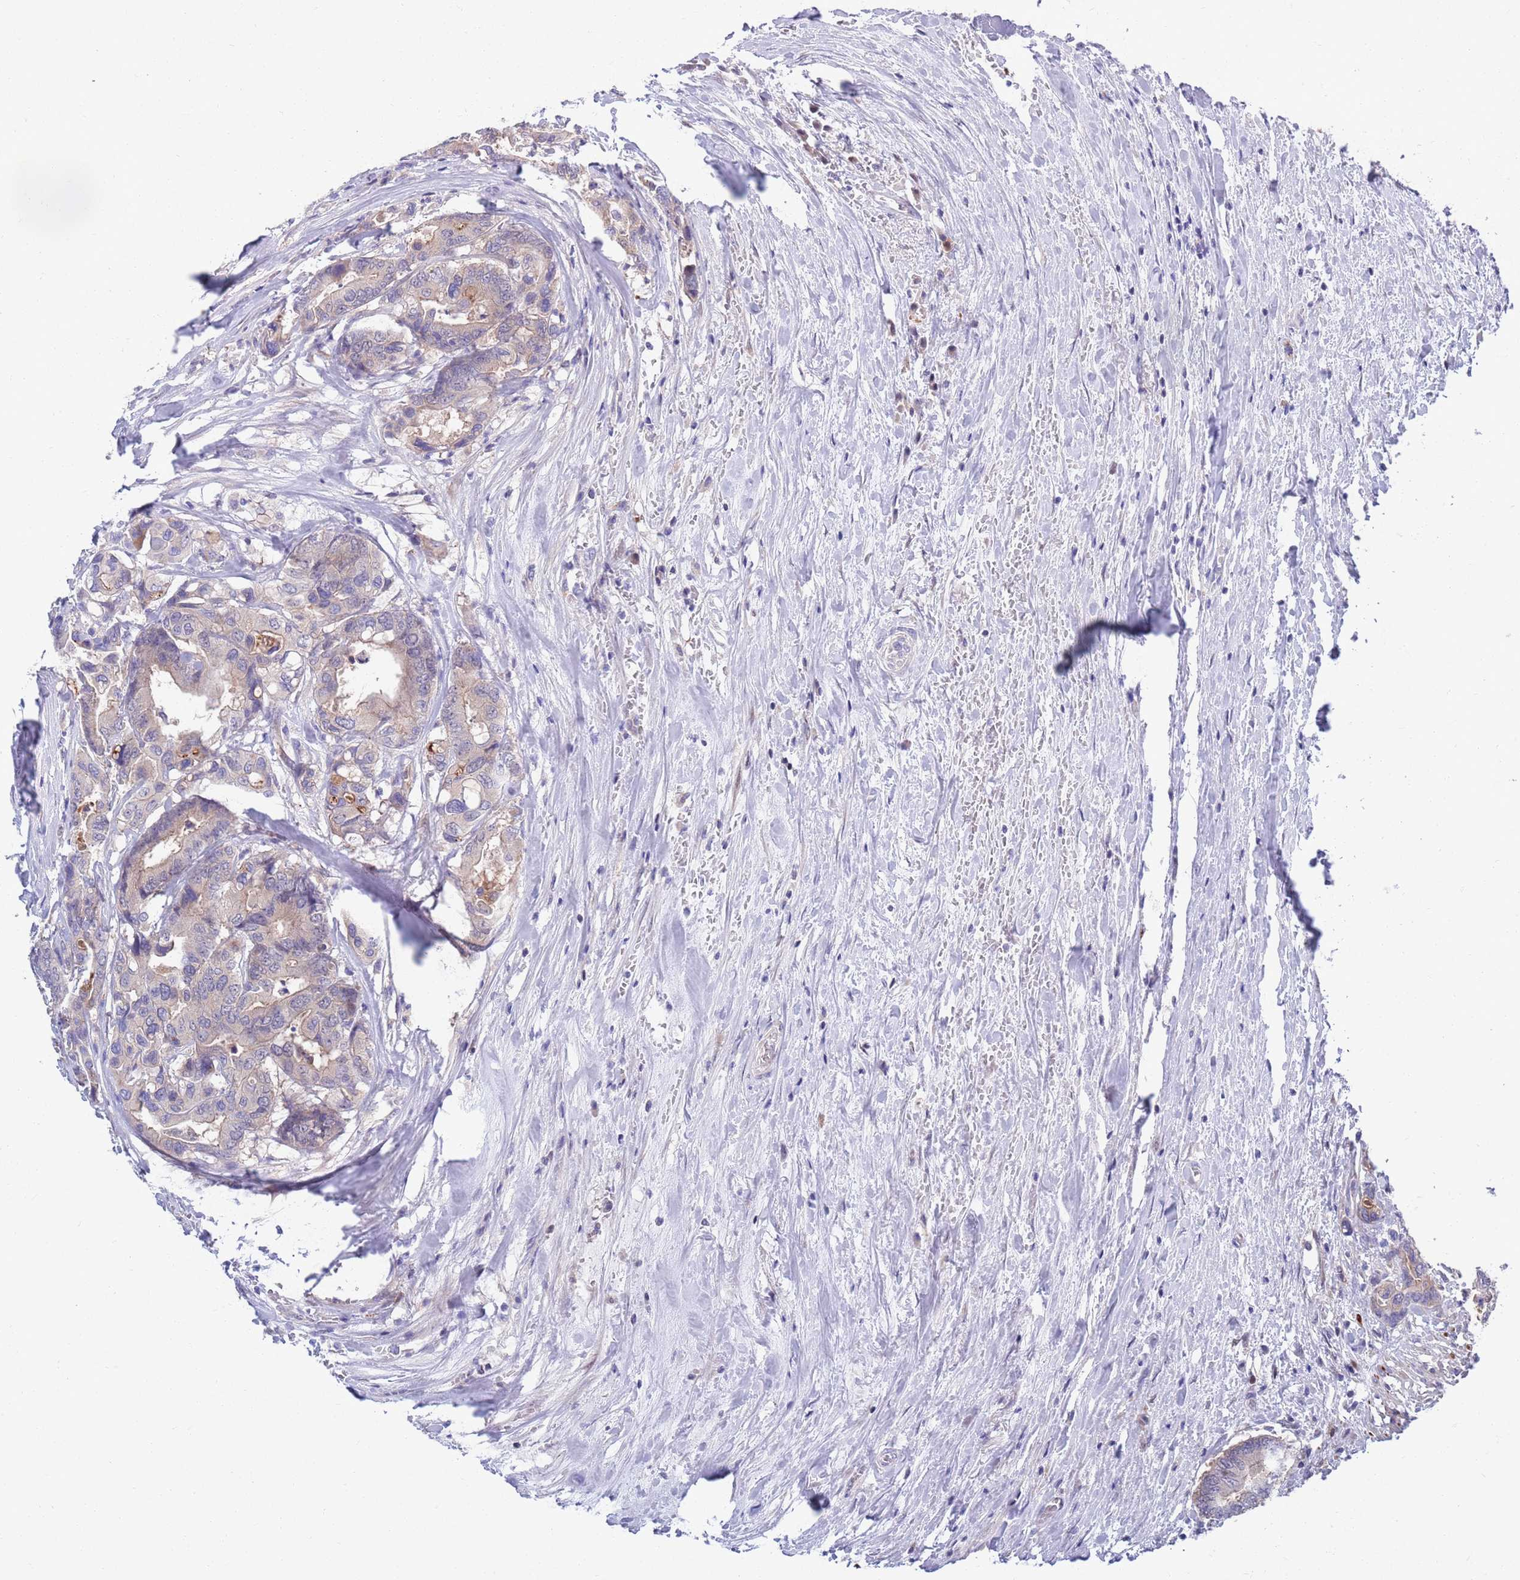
{"staining": {"intensity": "weak", "quantity": "<25%", "location": "cytoplasmic/membranous"}, "tissue": "colorectal cancer", "cell_type": "Tumor cells", "image_type": "cancer", "snomed": [{"axis": "morphology", "description": "Normal tissue, NOS"}, {"axis": "morphology", "description": "Adenocarcinoma, NOS"}, {"axis": "topography", "description": "Colon"}], "caption": "The micrograph demonstrates no significant positivity in tumor cells of colorectal adenocarcinoma.", "gene": "KLHL29", "patient": {"sex": "male", "age": 82}}